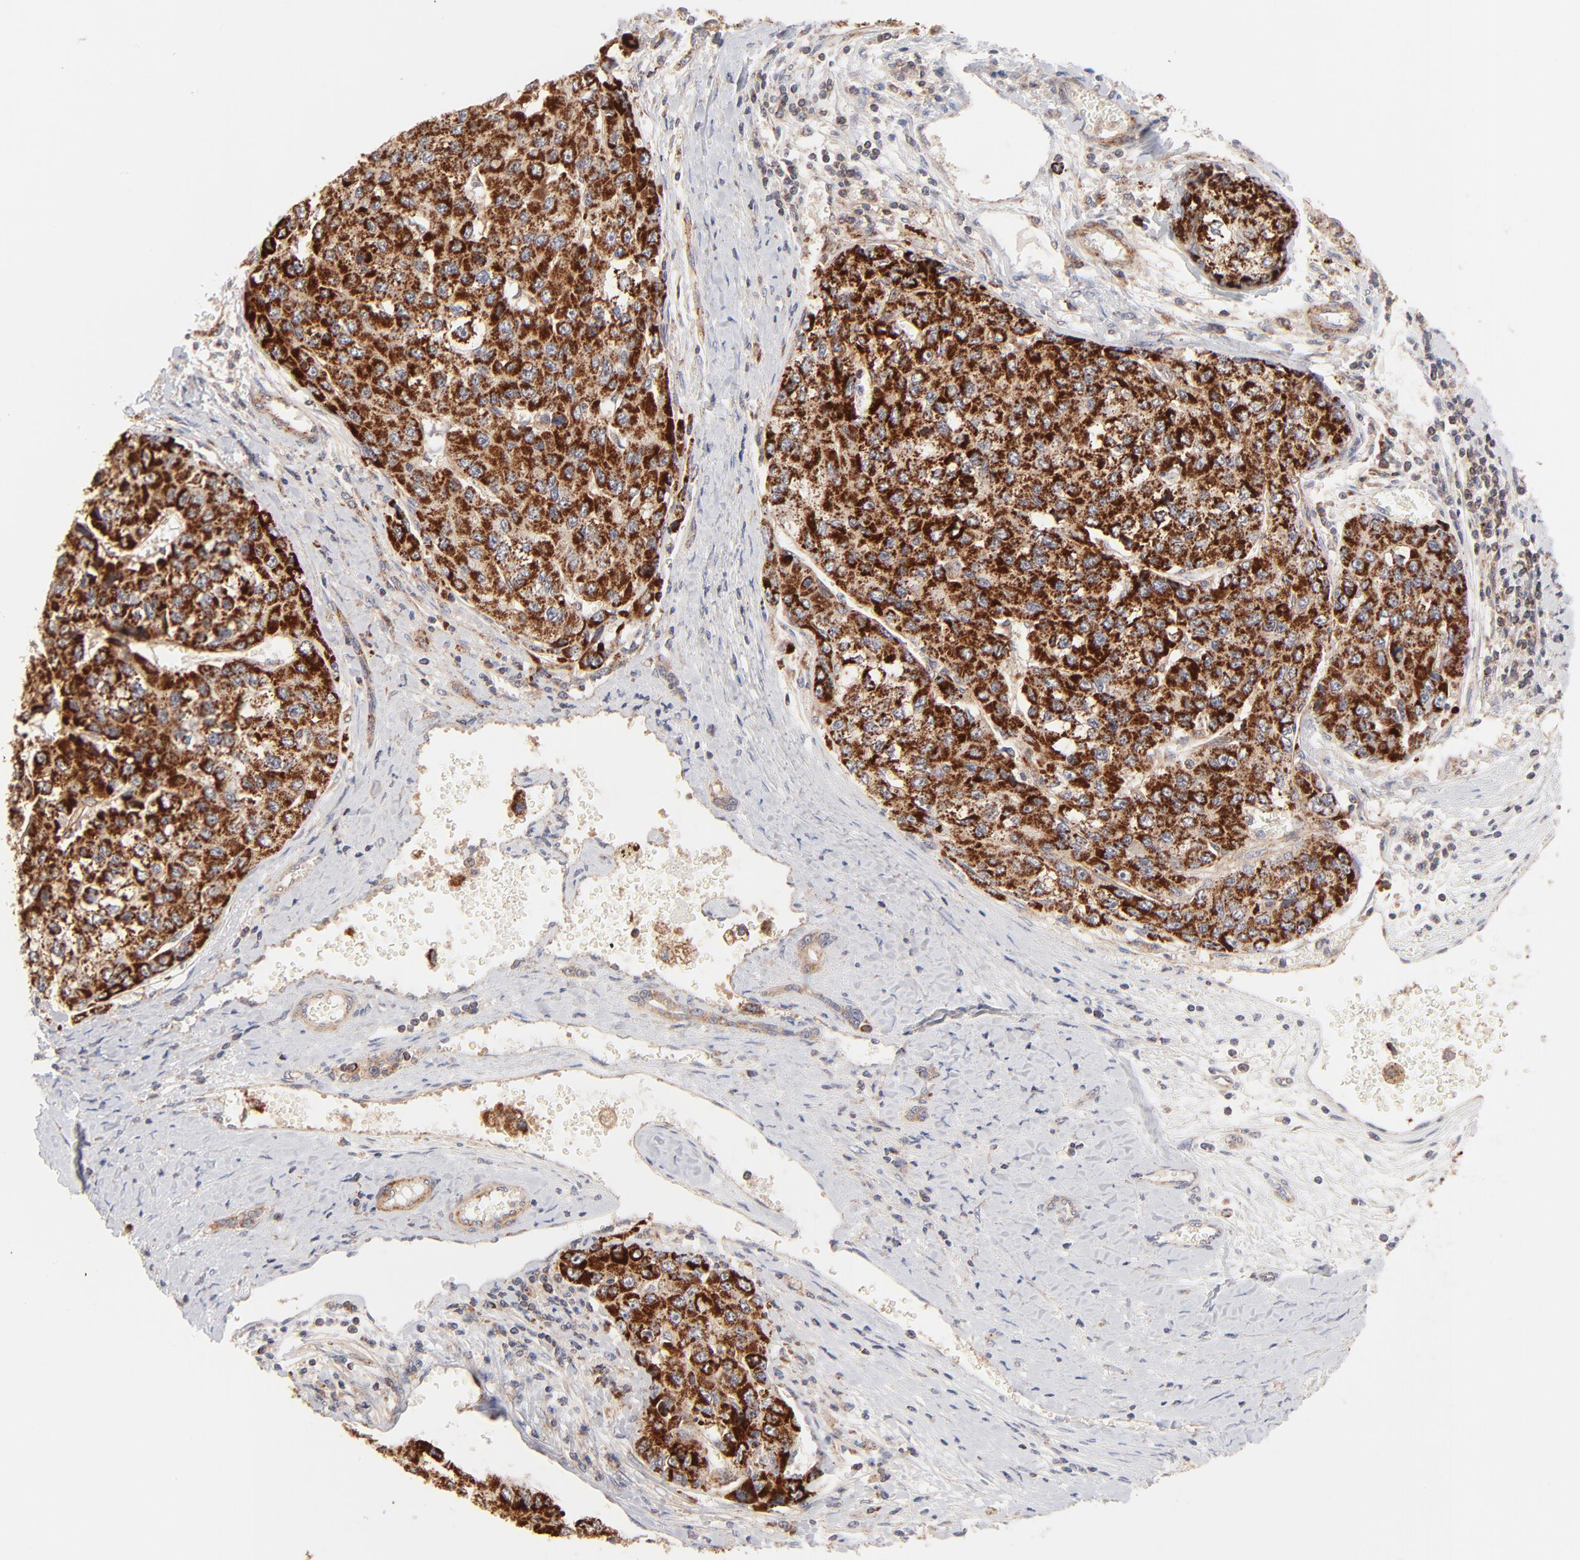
{"staining": {"intensity": "strong", "quantity": ">75%", "location": "cytoplasmic/membranous"}, "tissue": "liver cancer", "cell_type": "Tumor cells", "image_type": "cancer", "snomed": [{"axis": "morphology", "description": "Carcinoma, Hepatocellular, NOS"}, {"axis": "topography", "description": "Liver"}], "caption": "Liver cancer (hepatocellular carcinoma) tissue demonstrates strong cytoplasmic/membranous staining in about >75% of tumor cells, visualized by immunohistochemistry. Using DAB (brown) and hematoxylin (blue) stains, captured at high magnification using brightfield microscopy.", "gene": "CSPG4", "patient": {"sex": "female", "age": 66}}